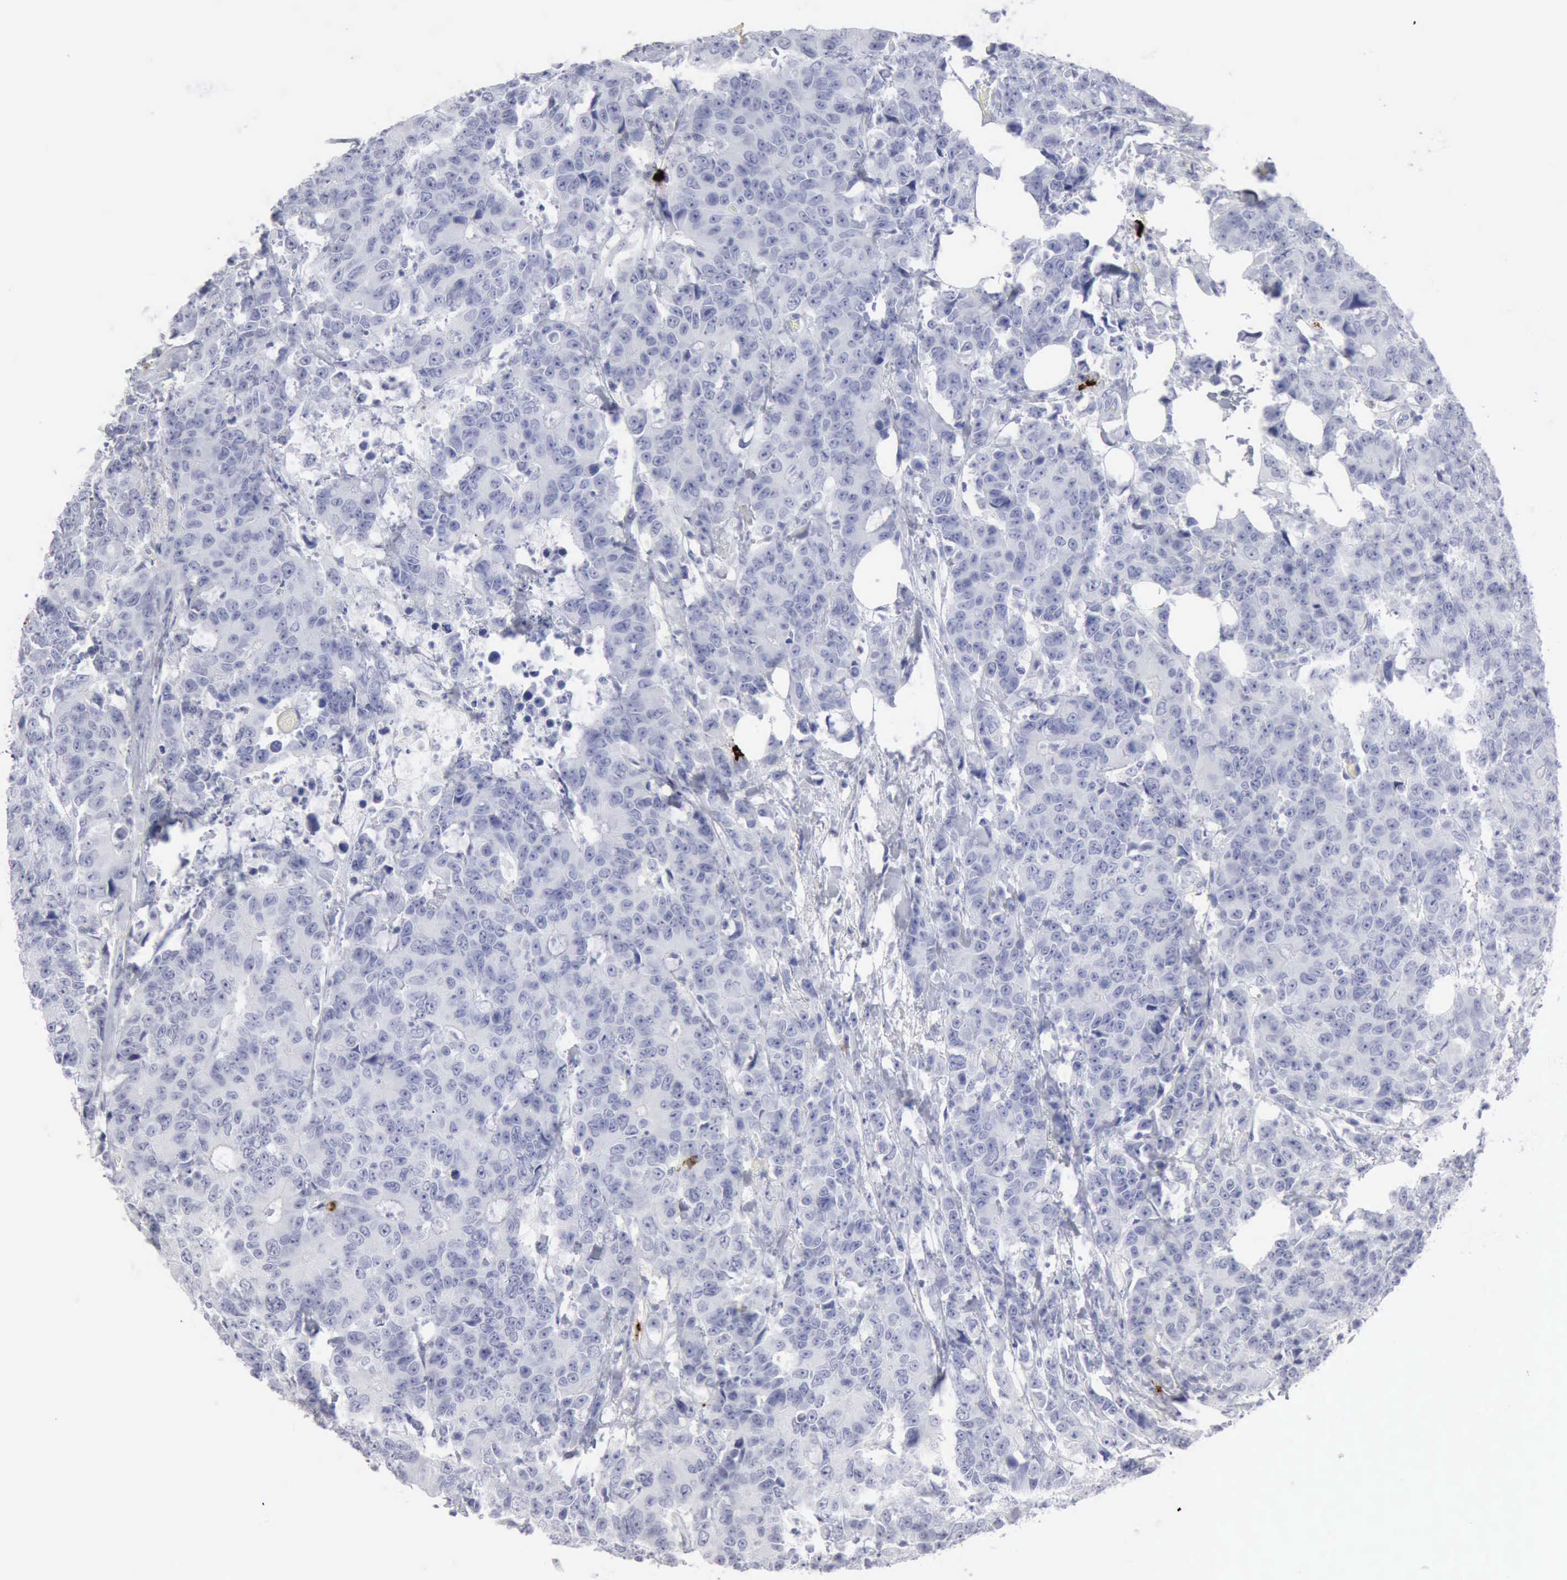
{"staining": {"intensity": "negative", "quantity": "none", "location": "none"}, "tissue": "colorectal cancer", "cell_type": "Tumor cells", "image_type": "cancer", "snomed": [{"axis": "morphology", "description": "Adenocarcinoma, NOS"}, {"axis": "topography", "description": "Colon"}], "caption": "DAB immunohistochemical staining of human colorectal cancer reveals no significant staining in tumor cells.", "gene": "CMA1", "patient": {"sex": "female", "age": 86}}